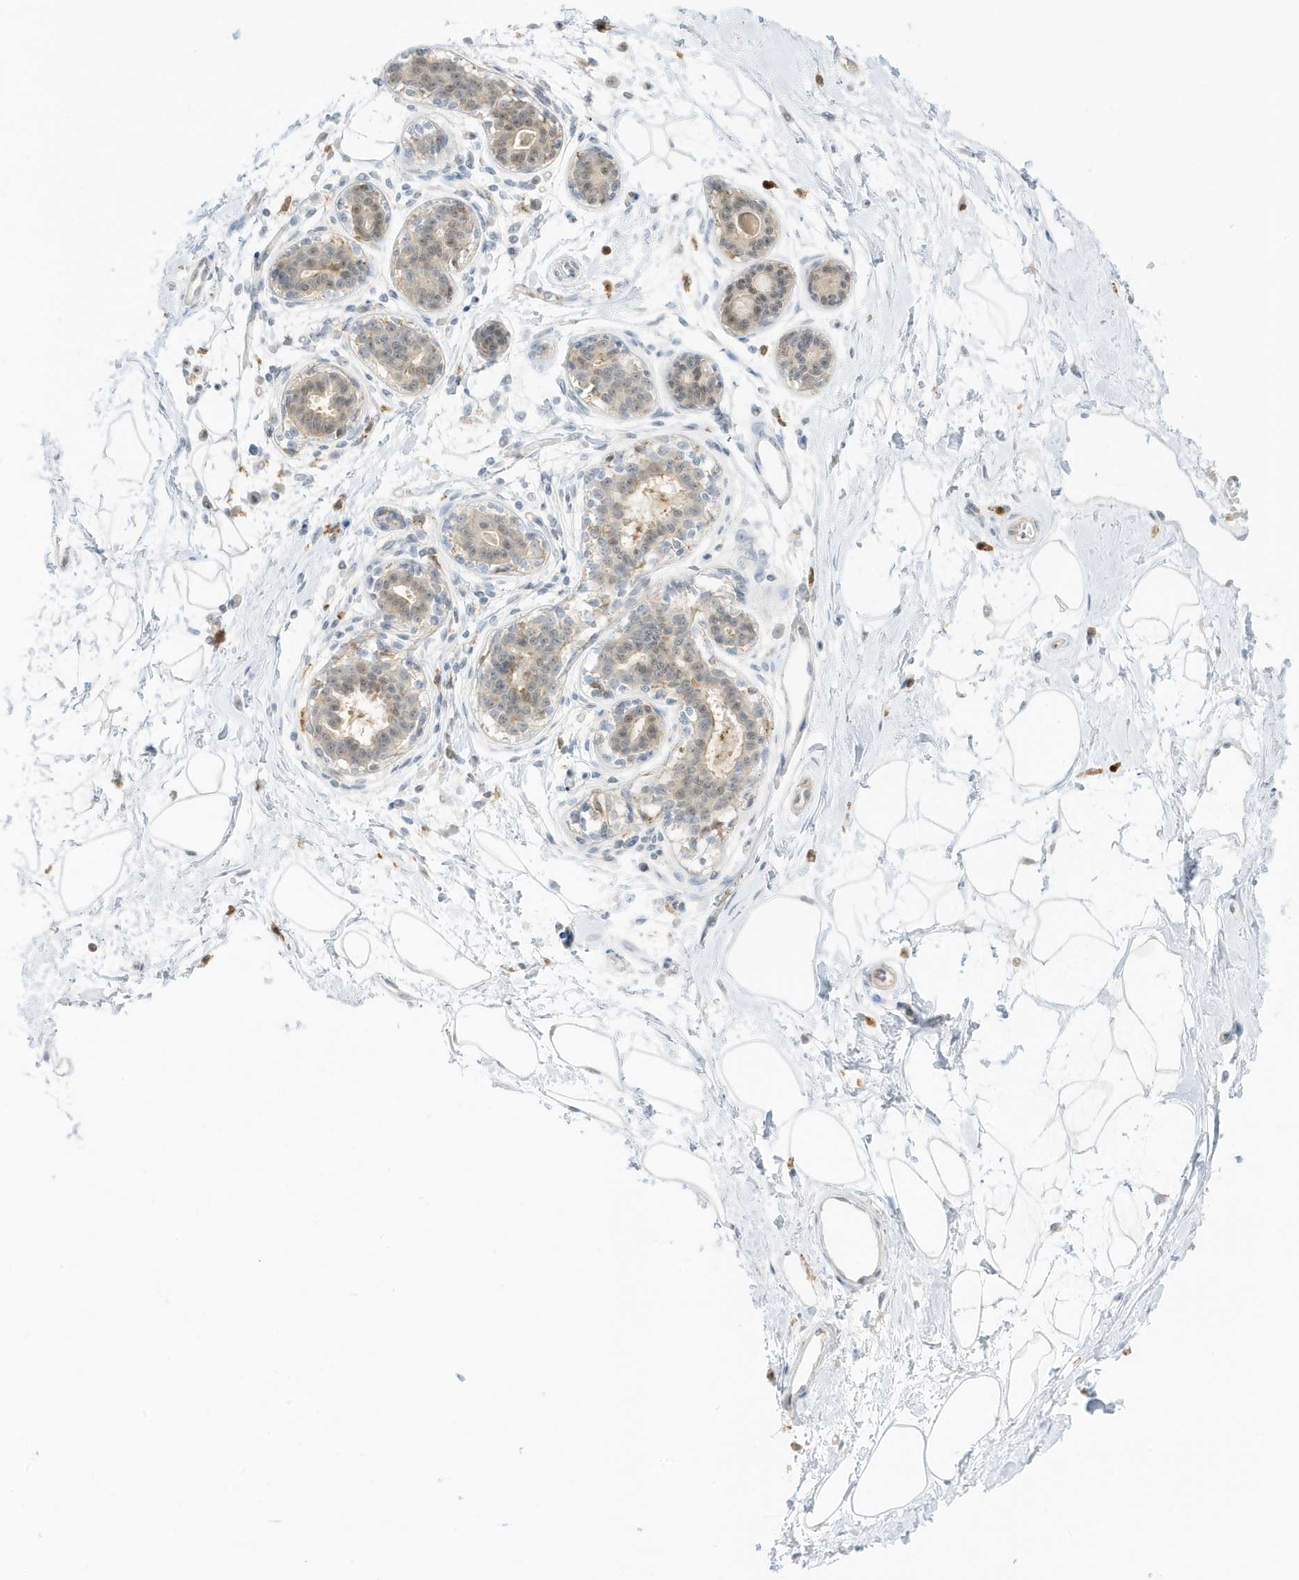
{"staining": {"intensity": "negative", "quantity": "none", "location": "none"}, "tissue": "breast", "cell_type": "Adipocytes", "image_type": "normal", "snomed": [{"axis": "morphology", "description": "Normal tissue, NOS"}, {"axis": "topography", "description": "Breast"}], "caption": "Adipocytes show no significant staining in unremarkable breast. (DAB (3,3'-diaminobenzidine) IHC, high magnification).", "gene": "GCA", "patient": {"sex": "female", "age": 45}}